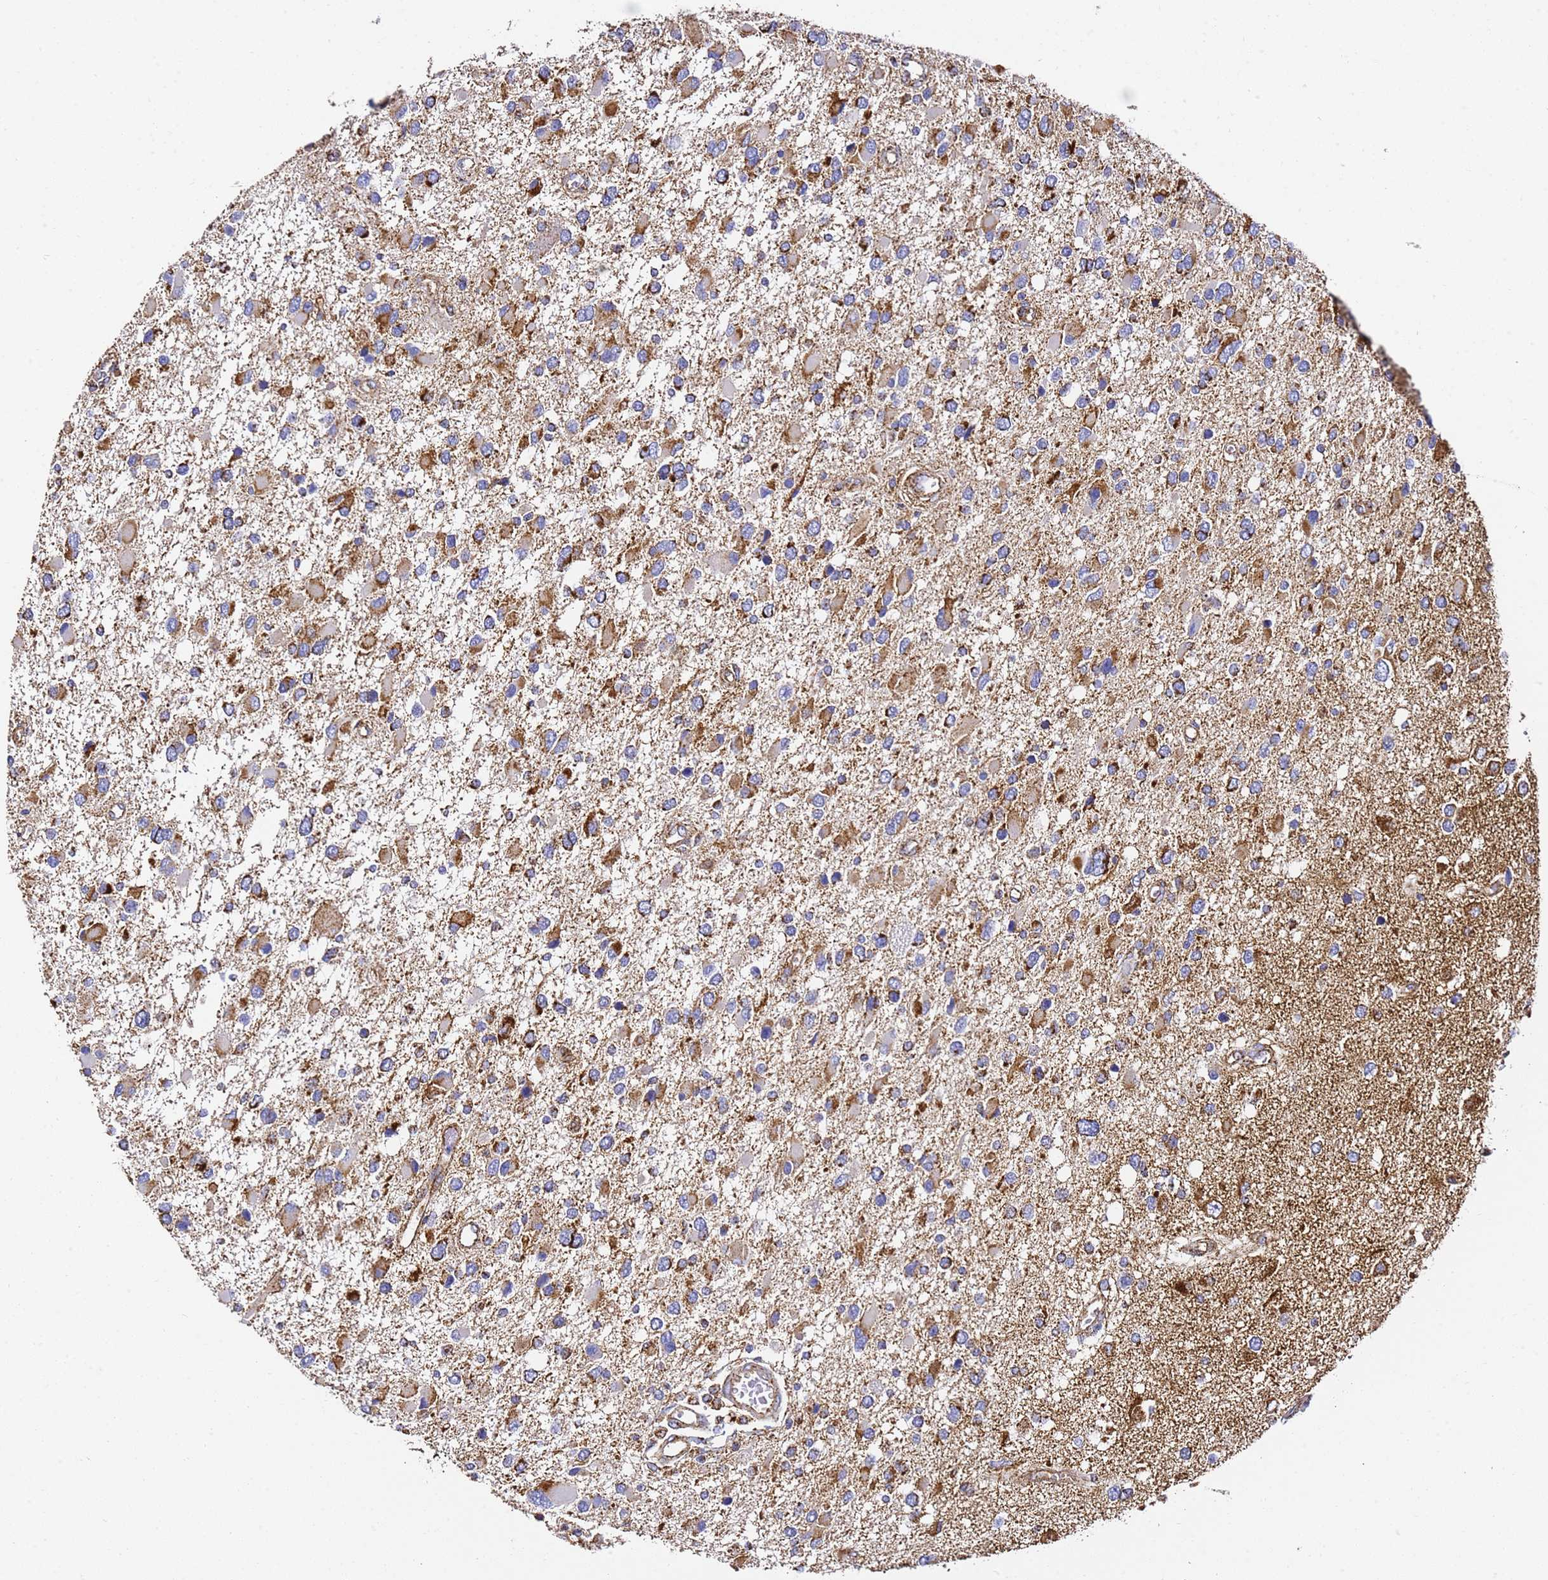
{"staining": {"intensity": "strong", "quantity": "25%-75%", "location": "cytoplasmic/membranous"}, "tissue": "glioma", "cell_type": "Tumor cells", "image_type": "cancer", "snomed": [{"axis": "morphology", "description": "Glioma, malignant, High grade"}, {"axis": "topography", "description": "Brain"}], "caption": "The immunohistochemical stain highlights strong cytoplasmic/membranous positivity in tumor cells of glioma tissue.", "gene": "NDUFA3", "patient": {"sex": "male", "age": 53}}